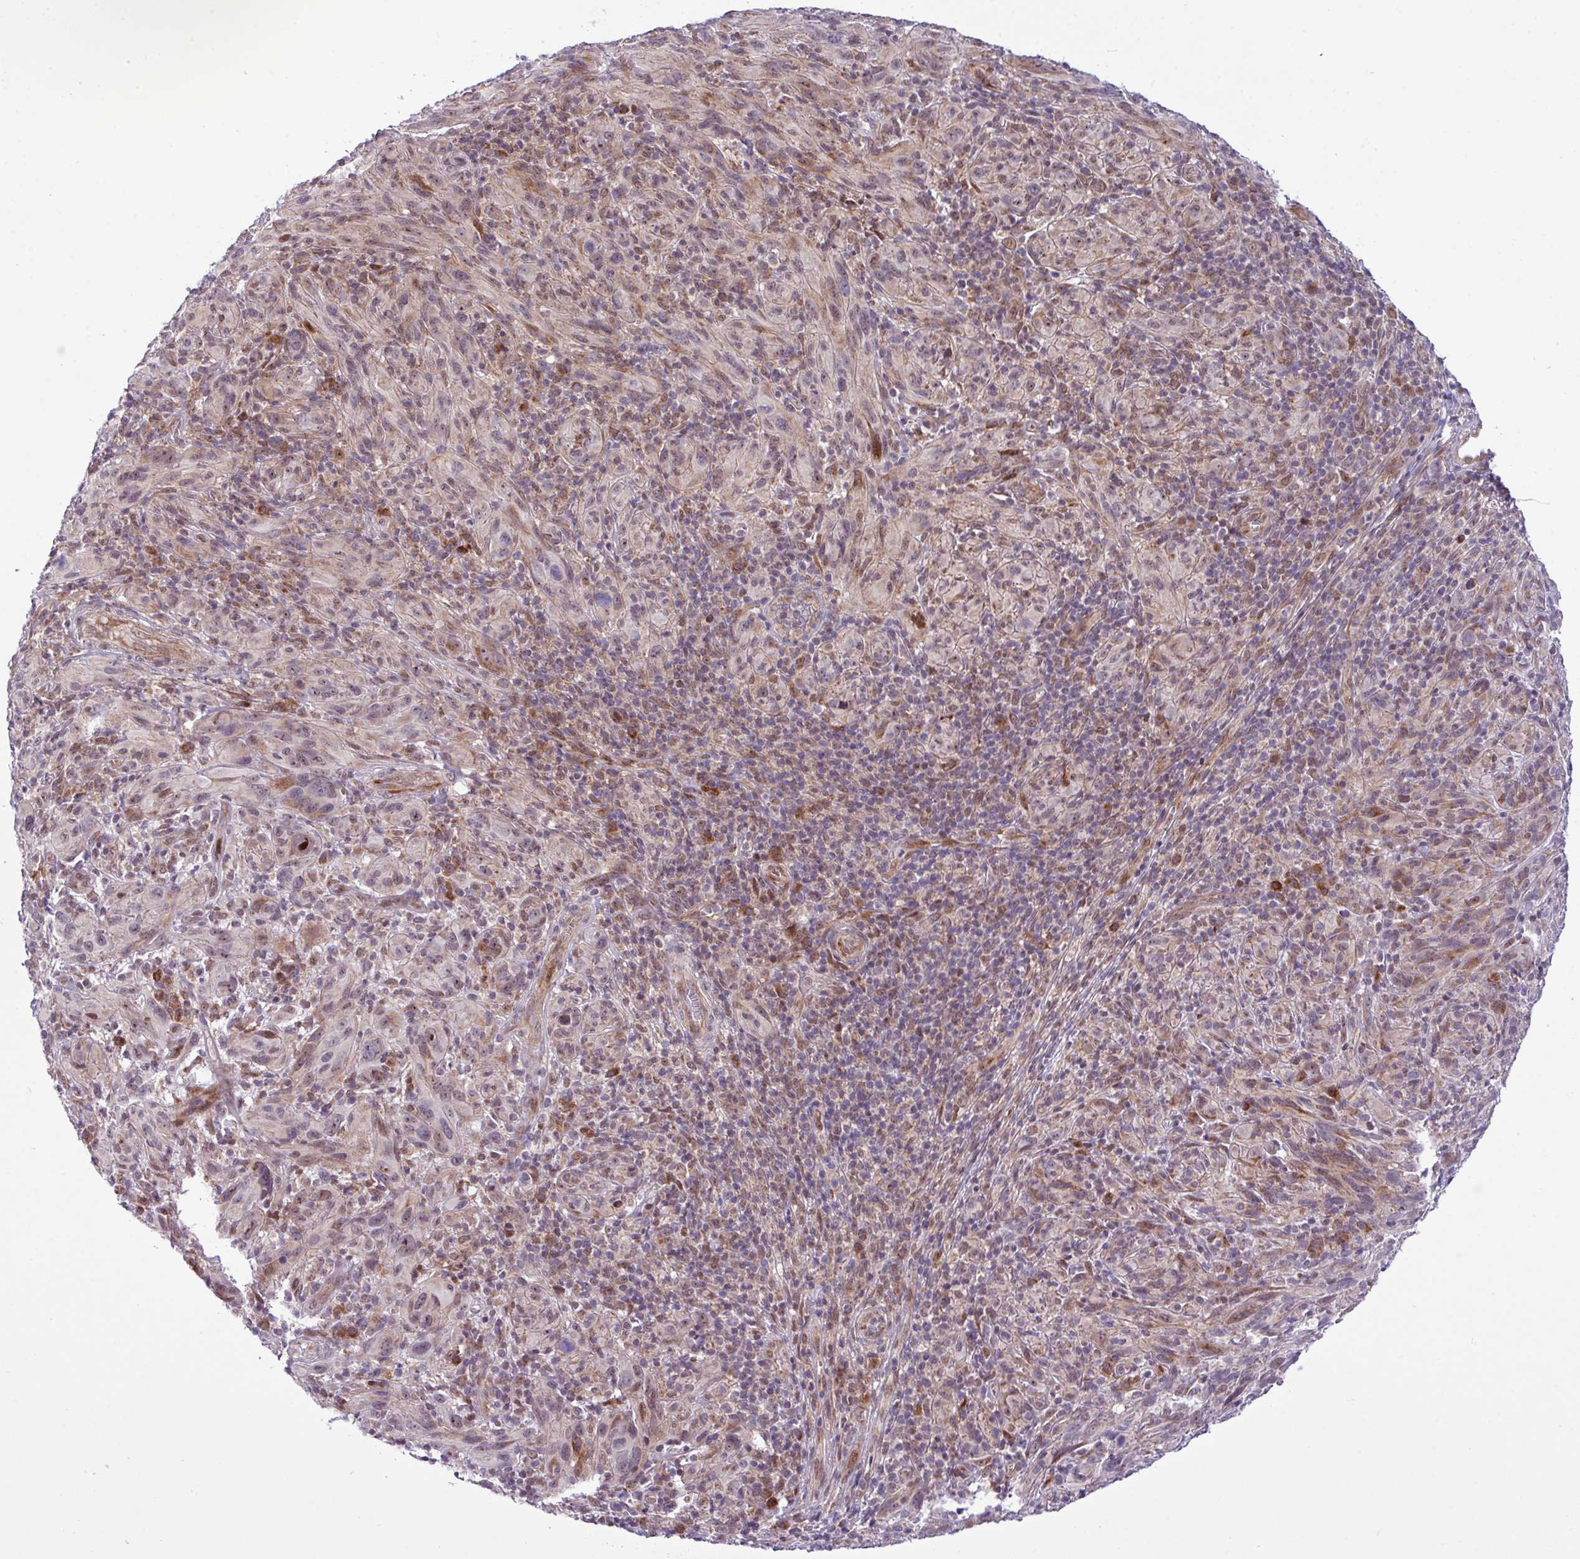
{"staining": {"intensity": "weak", "quantity": "25%-75%", "location": "cytoplasmic/membranous"}, "tissue": "melanoma", "cell_type": "Tumor cells", "image_type": "cancer", "snomed": [{"axis": "morphology", "description": "Malignant melanoma, NOS"}, {"axis": "topography", "description": "Skin of head"}], "caption": "DAB (3,3'-diaminobenzidine) immunohistochemical staining of malignant melanoma exhibits weak cytoplasmic/membranous protein expression in approximately 25%-75% of tumor cells.", "gene": "B3GNT9", "patient": {"sex": "male", "age": 96}}